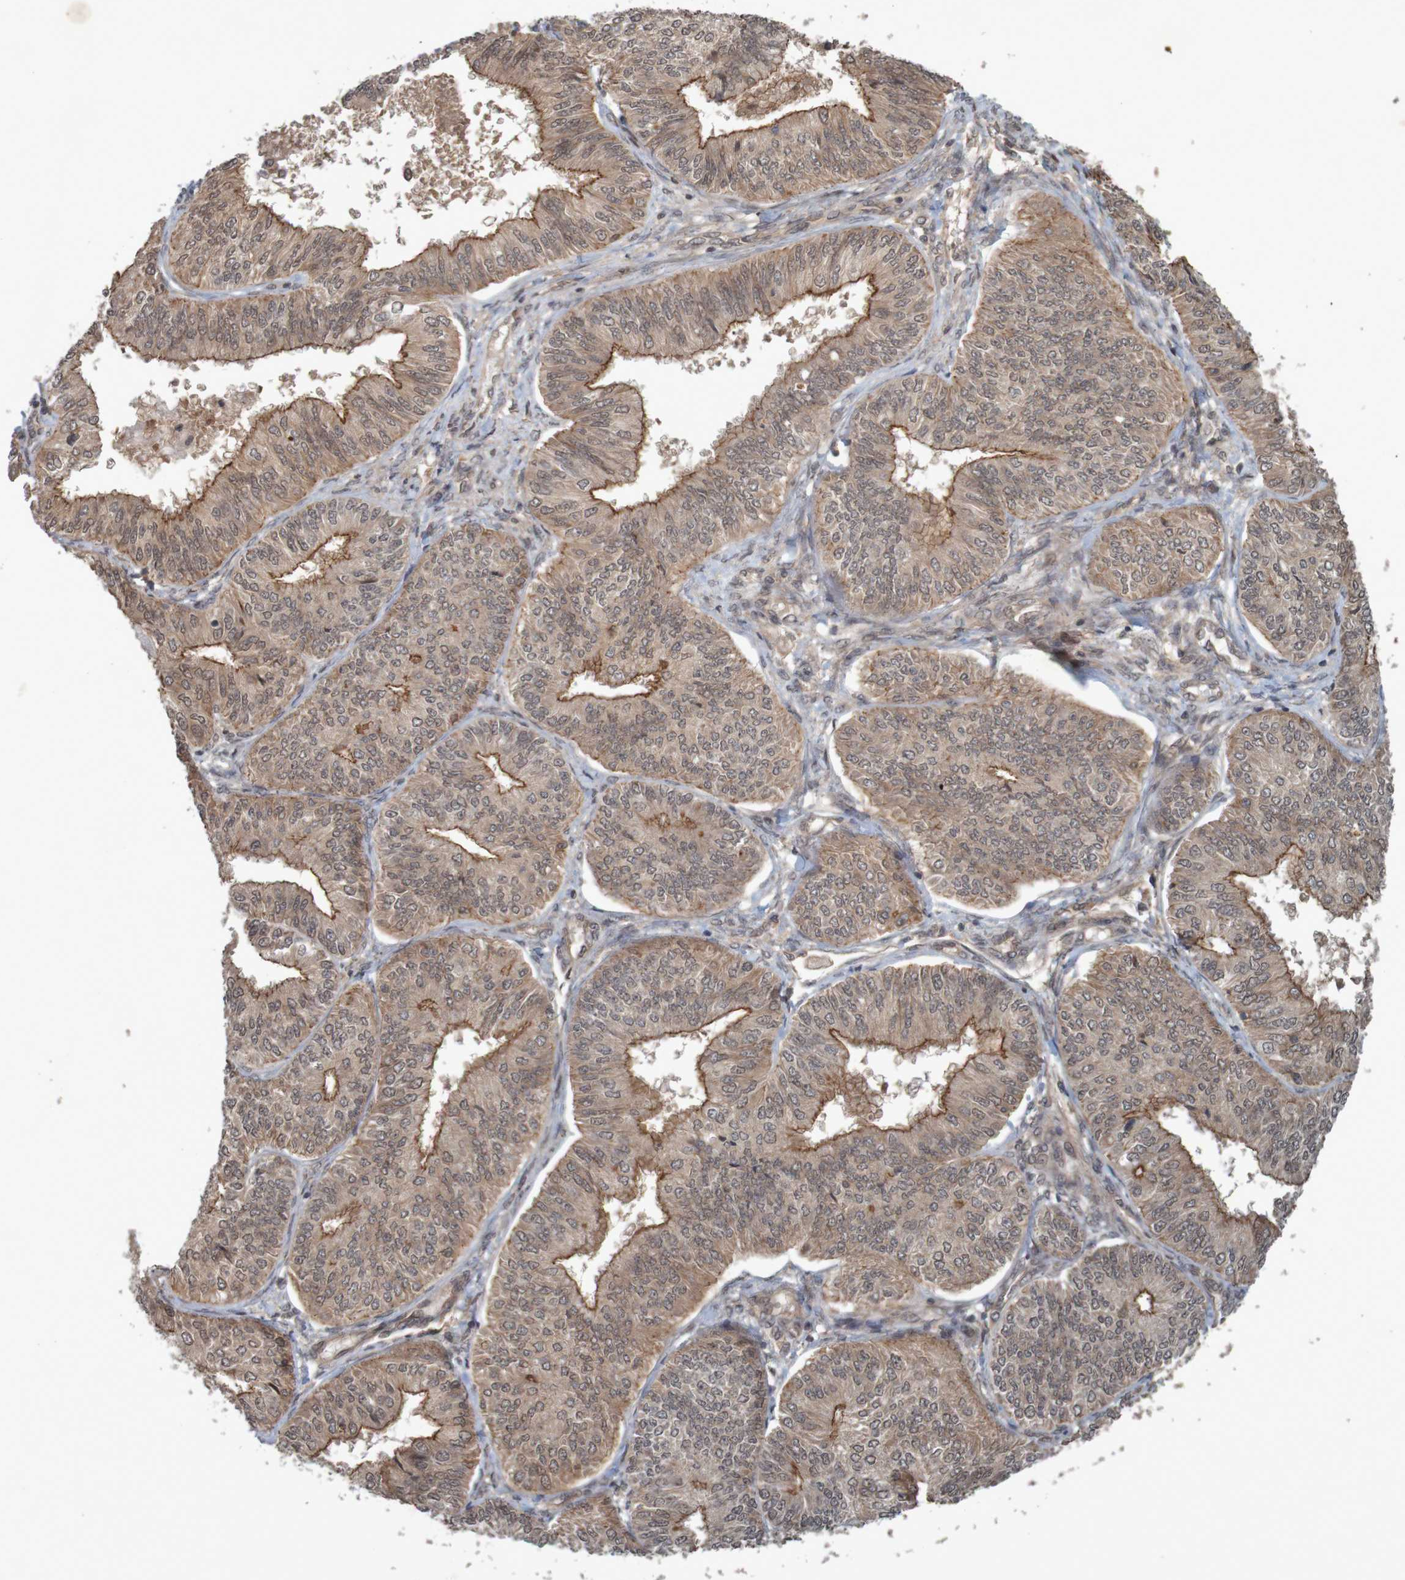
{"staining": {"intensity": "moderate", "quantity": ">75%", "location": "cytoplasmic/membranous"}, "tissue": "endometrial cancer", "cell_type": "Tumor cells", "image_type": "cancer", "snomed": [{"axis": "morphology", "description": "Adenocarcinoma, NOS"}, {"axis": "topography", "description": "Endometrium"}], "caption": "DAB immunohistochemical staining of human endometrial adenocarcinoma shows moderate cytoplasmic/membranous protein expression in about >75% of tumor cells.", "gene": "ARHGEF11", "patient": {"sex": "female", "age": 58}}